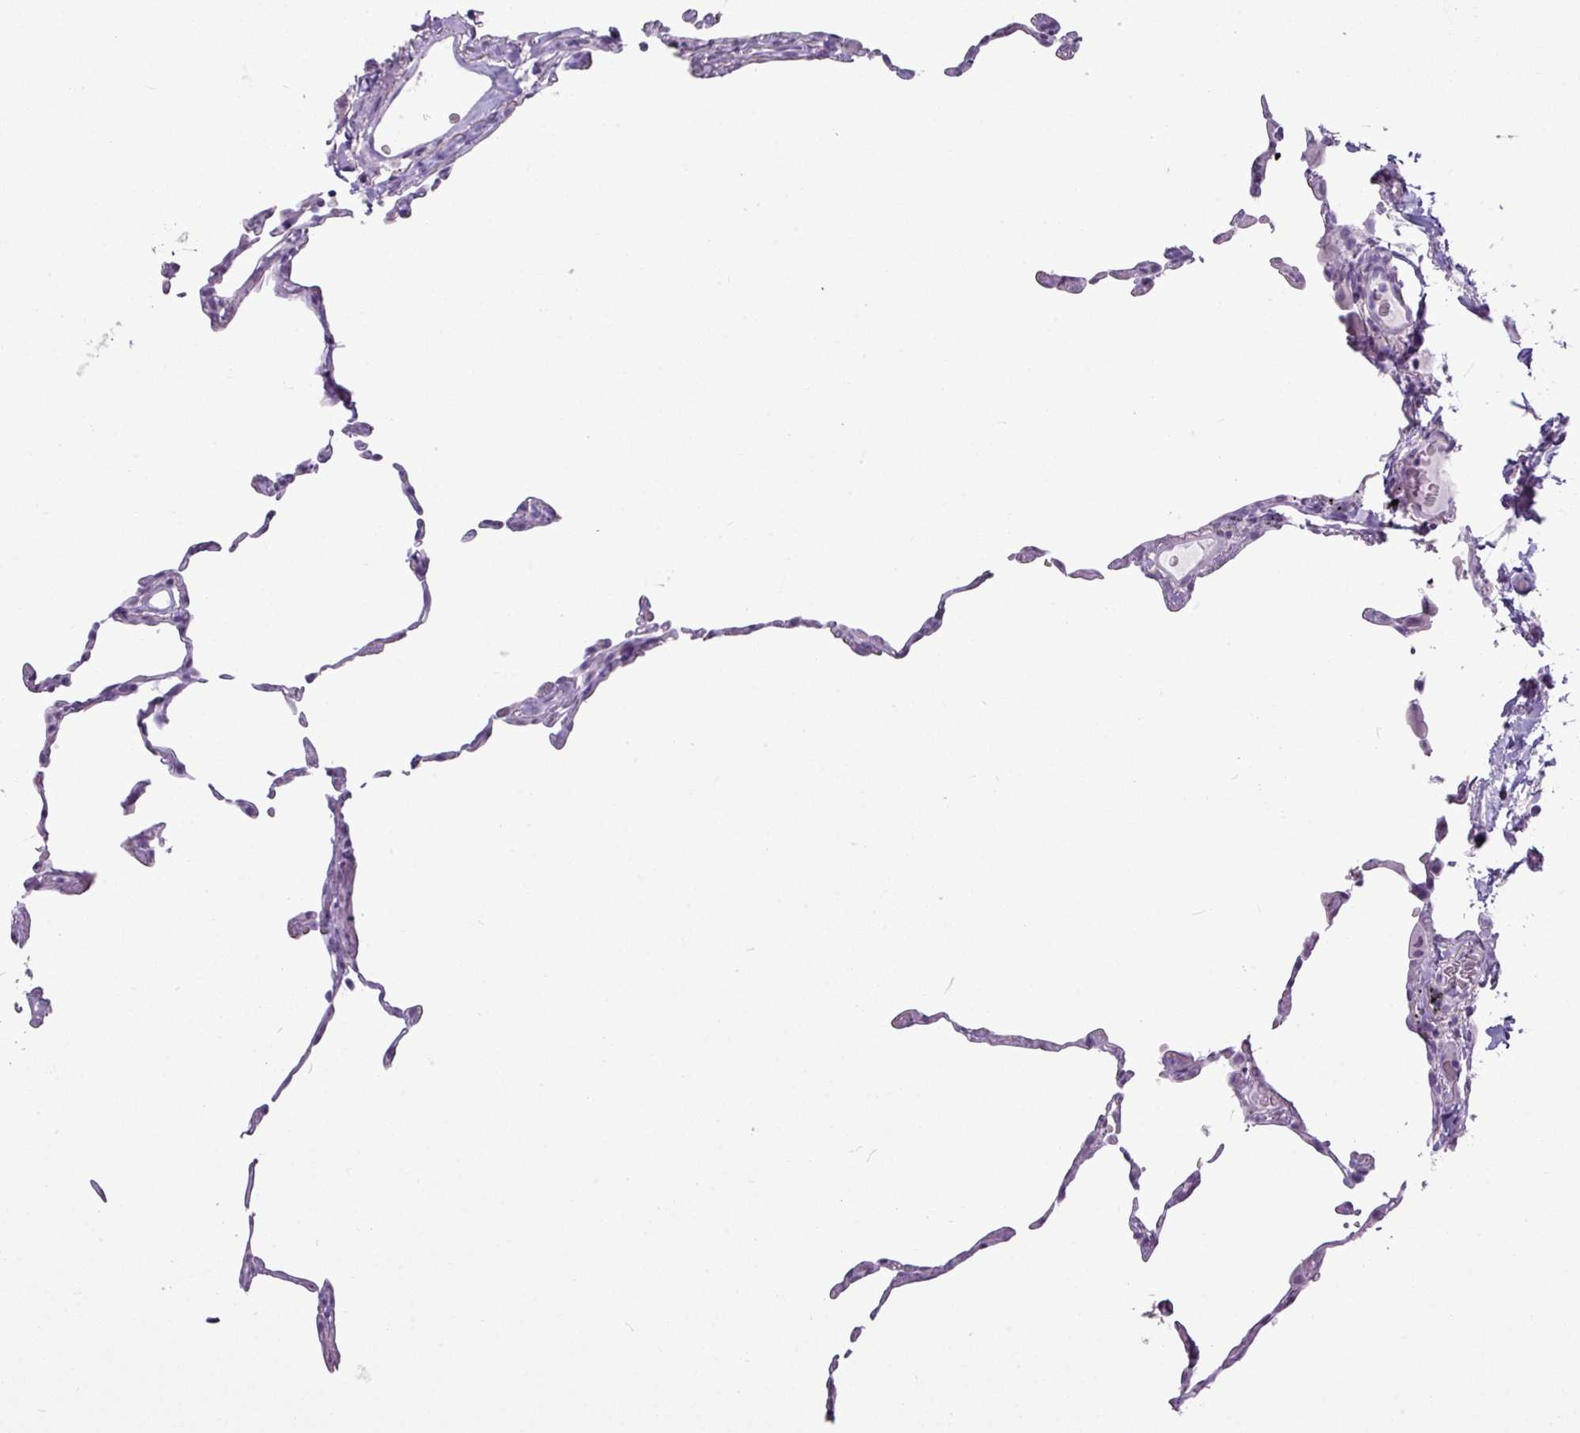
{"staining": {"intensity": "negative", "quantity": "none", "location": "none"}, "tissue": "lung", "cell_type": "Alveolar cells", "image_type": "normal", "snomed": [{"axis": "morphology", "description": "Normal tissue, NOS"}, {"axis": "topography", "description": "Lung"}], "caption": "High power microscopy histopathology image of an IHC histopathology image of unremarkable lung, revealing no significant staining in alveolar cells.", "gene": "AMY2A", "patient": {"sex": "female", "age": 57}}